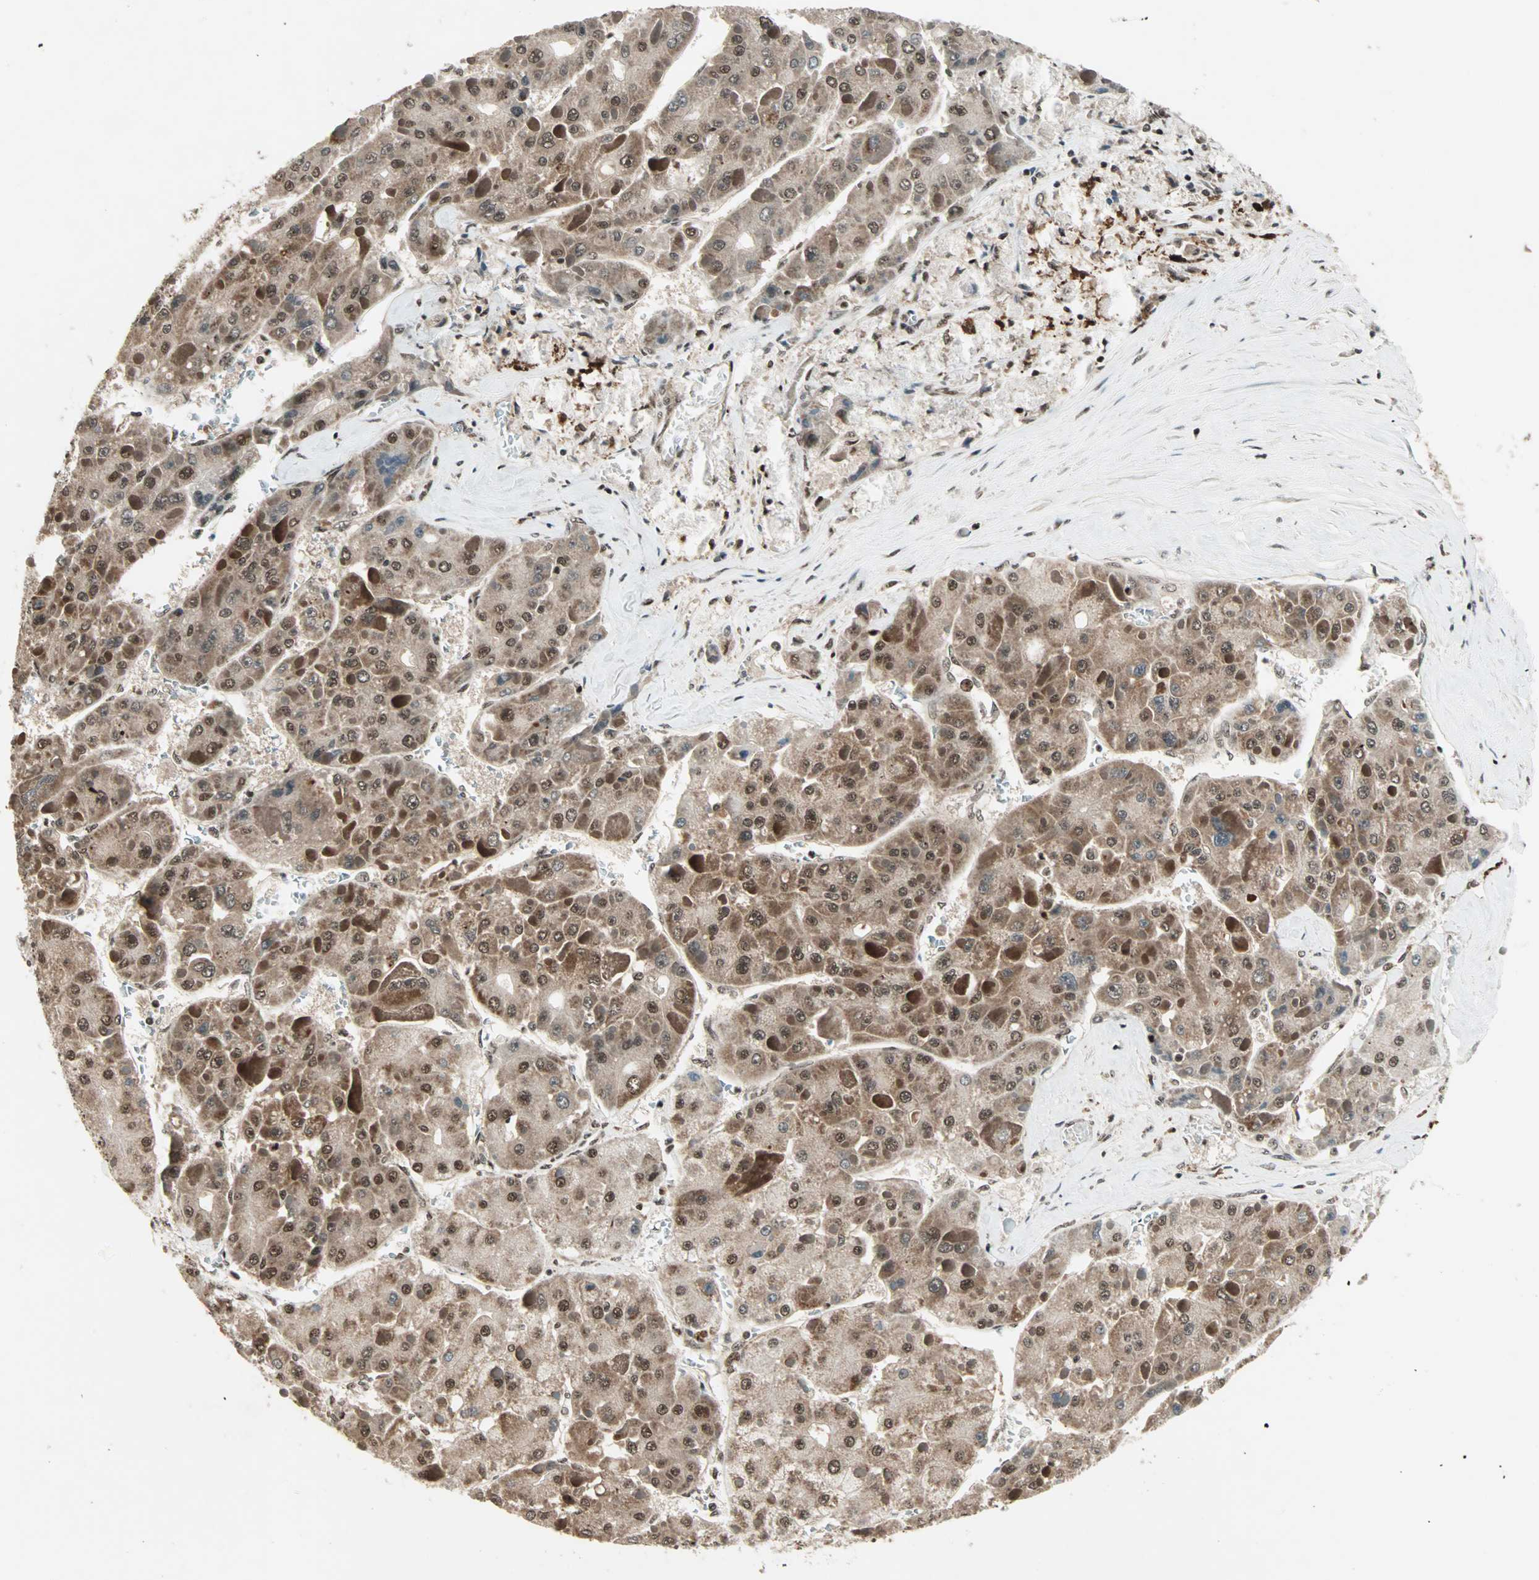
{"staining": {"intensity": "moderate", "quantity": ">75%", "location": "cytoplasmic/membranous,nuclear"}, "tissue": "liver cancer", "cell_type": "Tumor cells", "image_type": "cancer", "snomed": [{"axis": "morphology", "description": "Carcinoma, Hepatocellular, NOS"}, {"axis": "topography", "description": "Liver"}], "caption": "IHC photomicrograph of liver hepatocellular carcinoma stained for a protein (brown), which reveals medium levels of moderate cytoplasmic/membranous and nuclear expression in about >75% of tumor cells.", "gene": "ZNF44", "patient": {"sex": "female", "age": 73}}